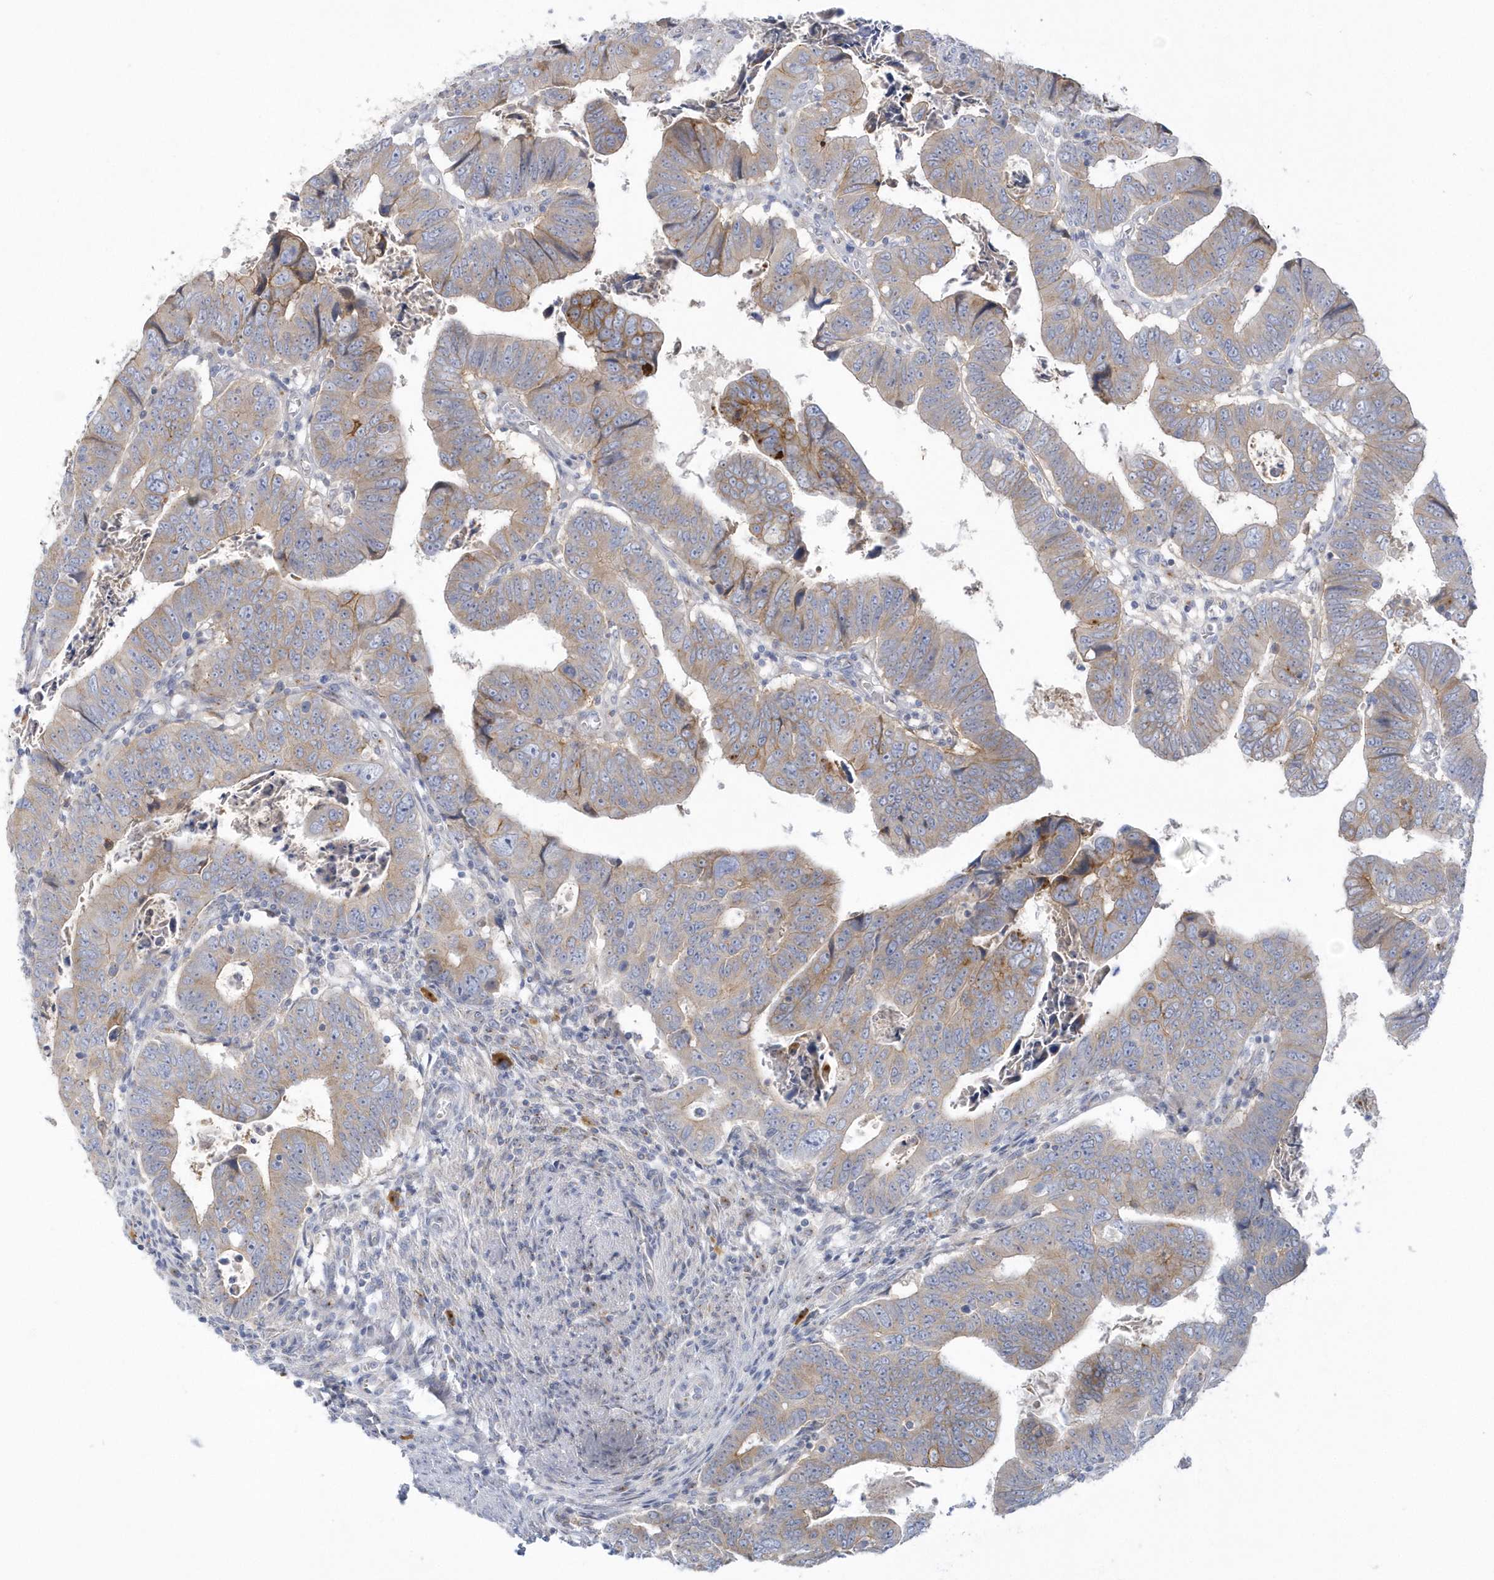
{"staining": {"intensity": "moderate", "quantity": ">75%", "location": "cytoplasmic/membranous"}, "tissue": "colorectal cancer", "cell_type": "Tumor cells", "image_type": "cancer", "snomed": [{"axis": "morphology", "description": "Normal tissue, NOS"}, {"axis": "morphology", "description": "Adenocarcinoma, NOS"}, {"axis": "topography", "description": "Rectum"}], "caption": "A photomicrograph showing moderate cytoplasmic/membranous positivity in about >75% of tumor cells in colorectal adenocarcinoma, as visualized by brown immunohistochemical staining.", "gene": "SEMA3D", "patient": {"sex": "female", "age": 65}}